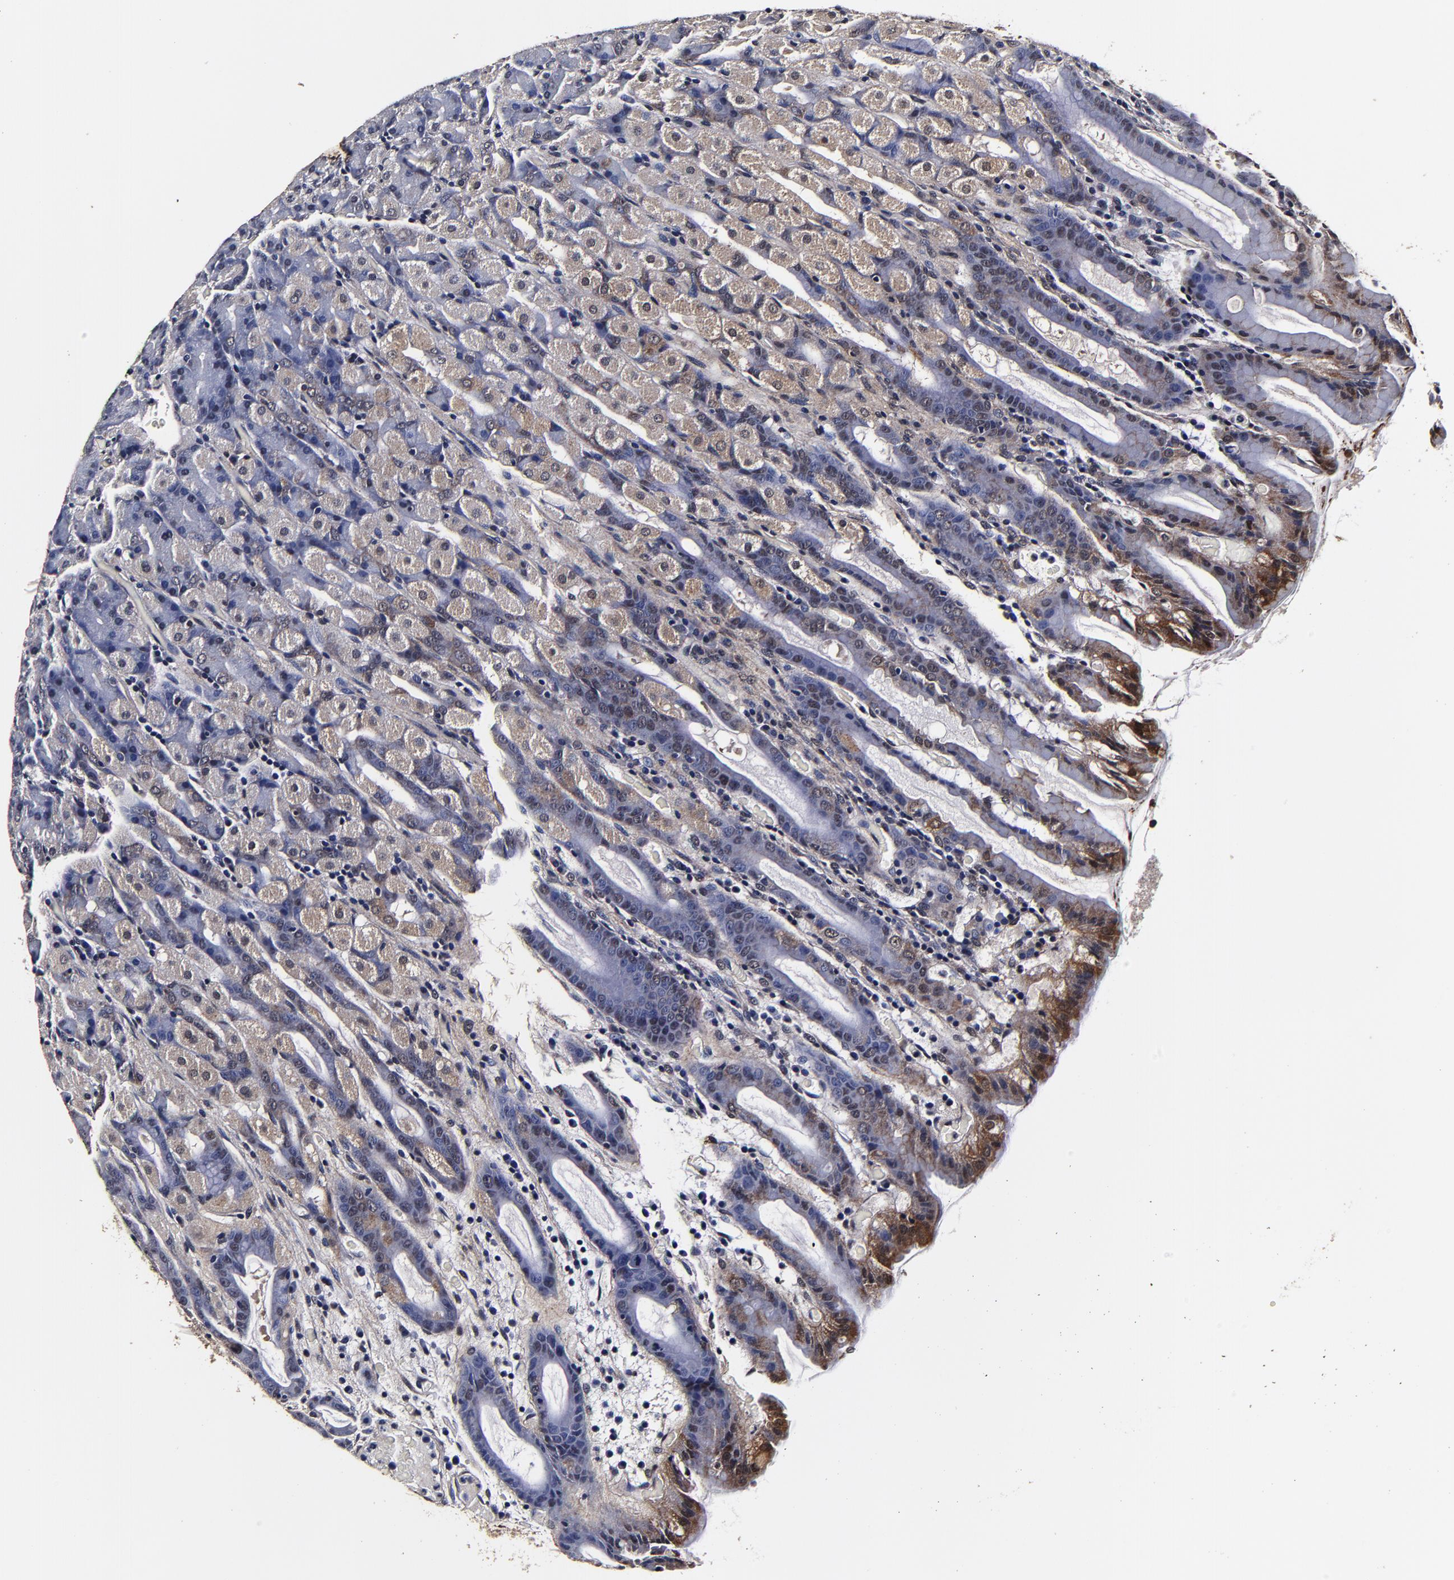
{"staining": {"intensity": "strong", "quantity": "<25%", "location": "cytoplasmic/membranous"}, "tissue": "stomach", "cell_type": "Glandular cells", "image_type": "normal", "snomed": [{"axis": "morphology", "description": "Normal tissue, NOS"}, {"axis": "topography", "description": "Stomach, upper"}], "caption": "A high-resolution micrograph shows immunohistochemistry staining of normal stomach, which exhibits strong cytoplasmic/membranous expression in about <25% of glandular cells.", "gene": "MMP15", "patient": {"sex": "male", "age": 68}}